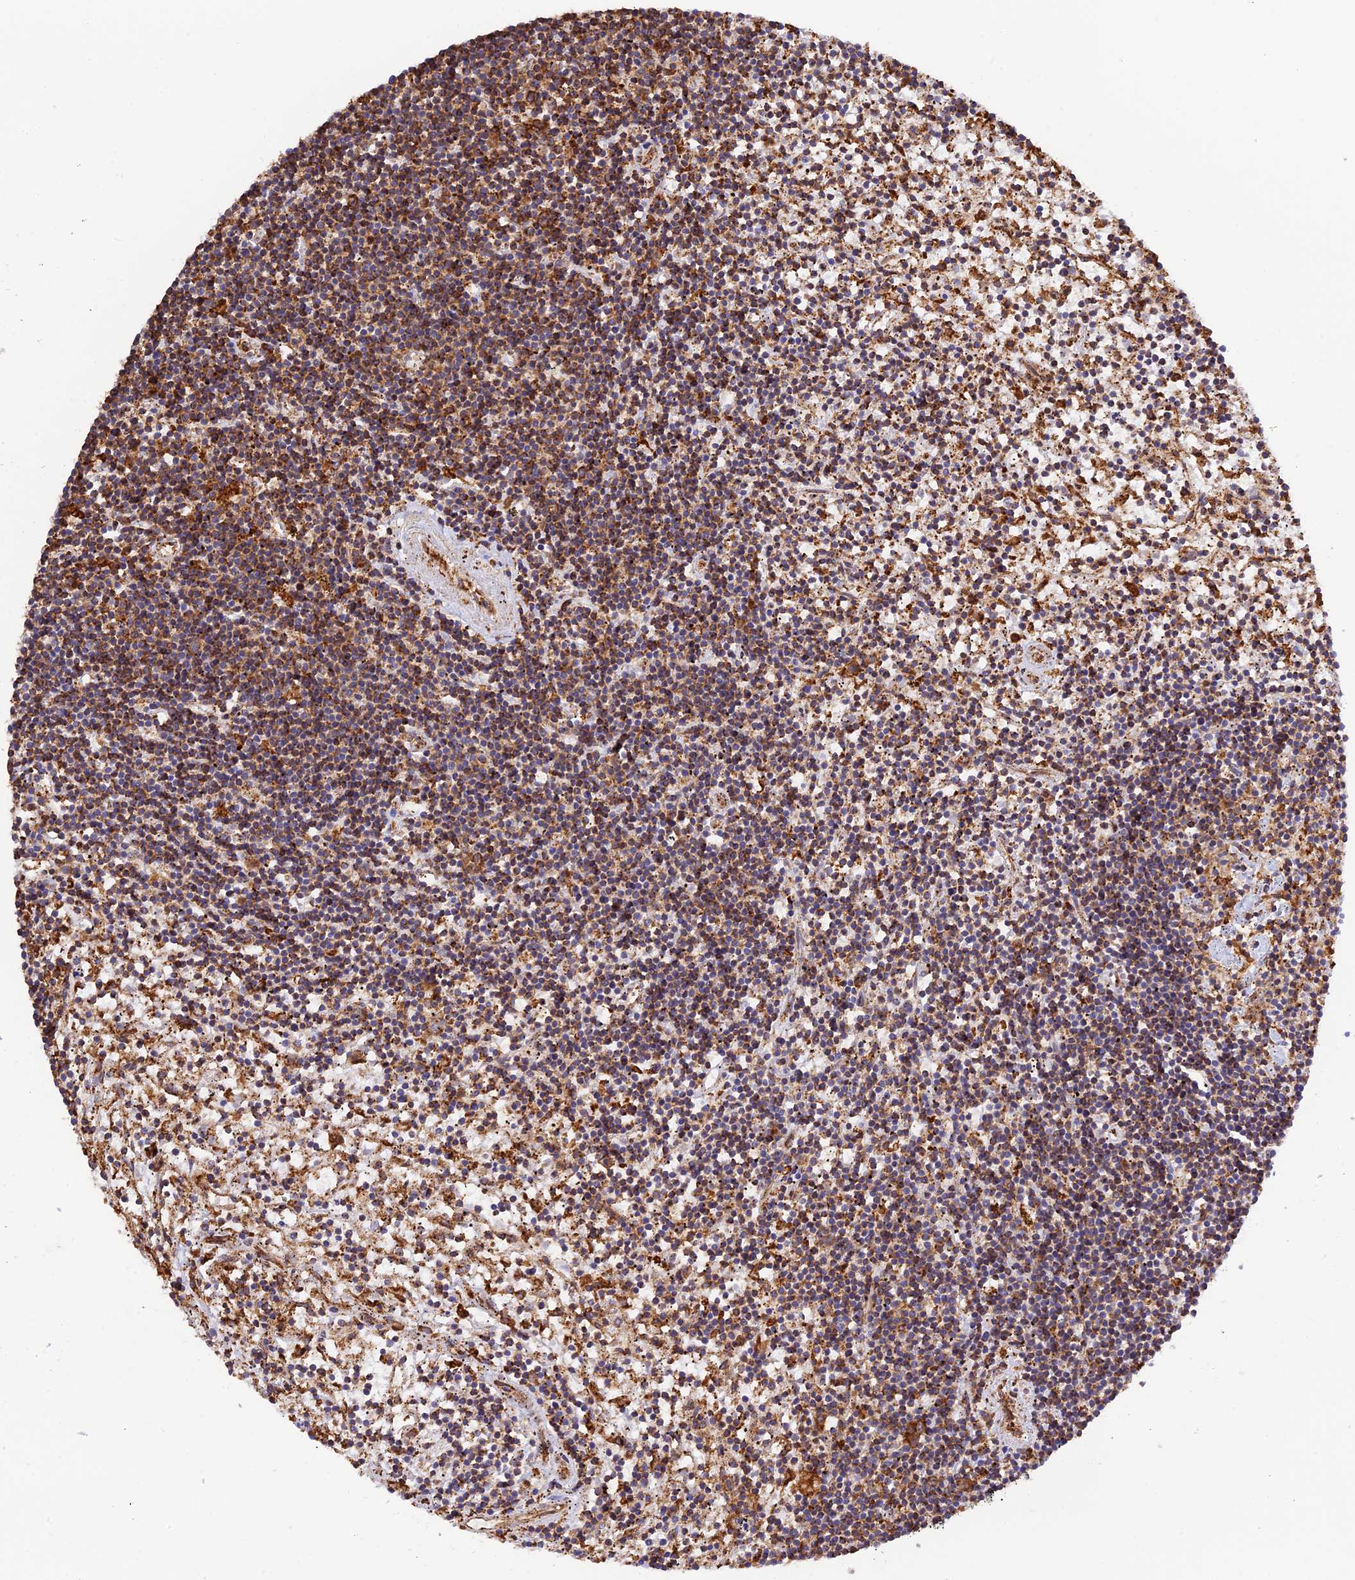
{"staining": {"intensity": "moderate", "quantity": "25%-75%", "location": "cytoplasmic/membranous"}, "tissue": "lymphoma", "cell_type": "Tumor cells", "image_type": "cancer", "snomed": [{"axis": "morphology", "description": "Malignant lymphoma, non-Hodgkin's type, Low grade"}, {"axis": "topography", "description": "Spleen"}], "caption": "A brown stain highlights moderate cytoplasmic/membranous positivity of a protein in human lymphoma tumor cells.", "gene": "RPL5", "patient": {"sex": "male", "age": 76}}